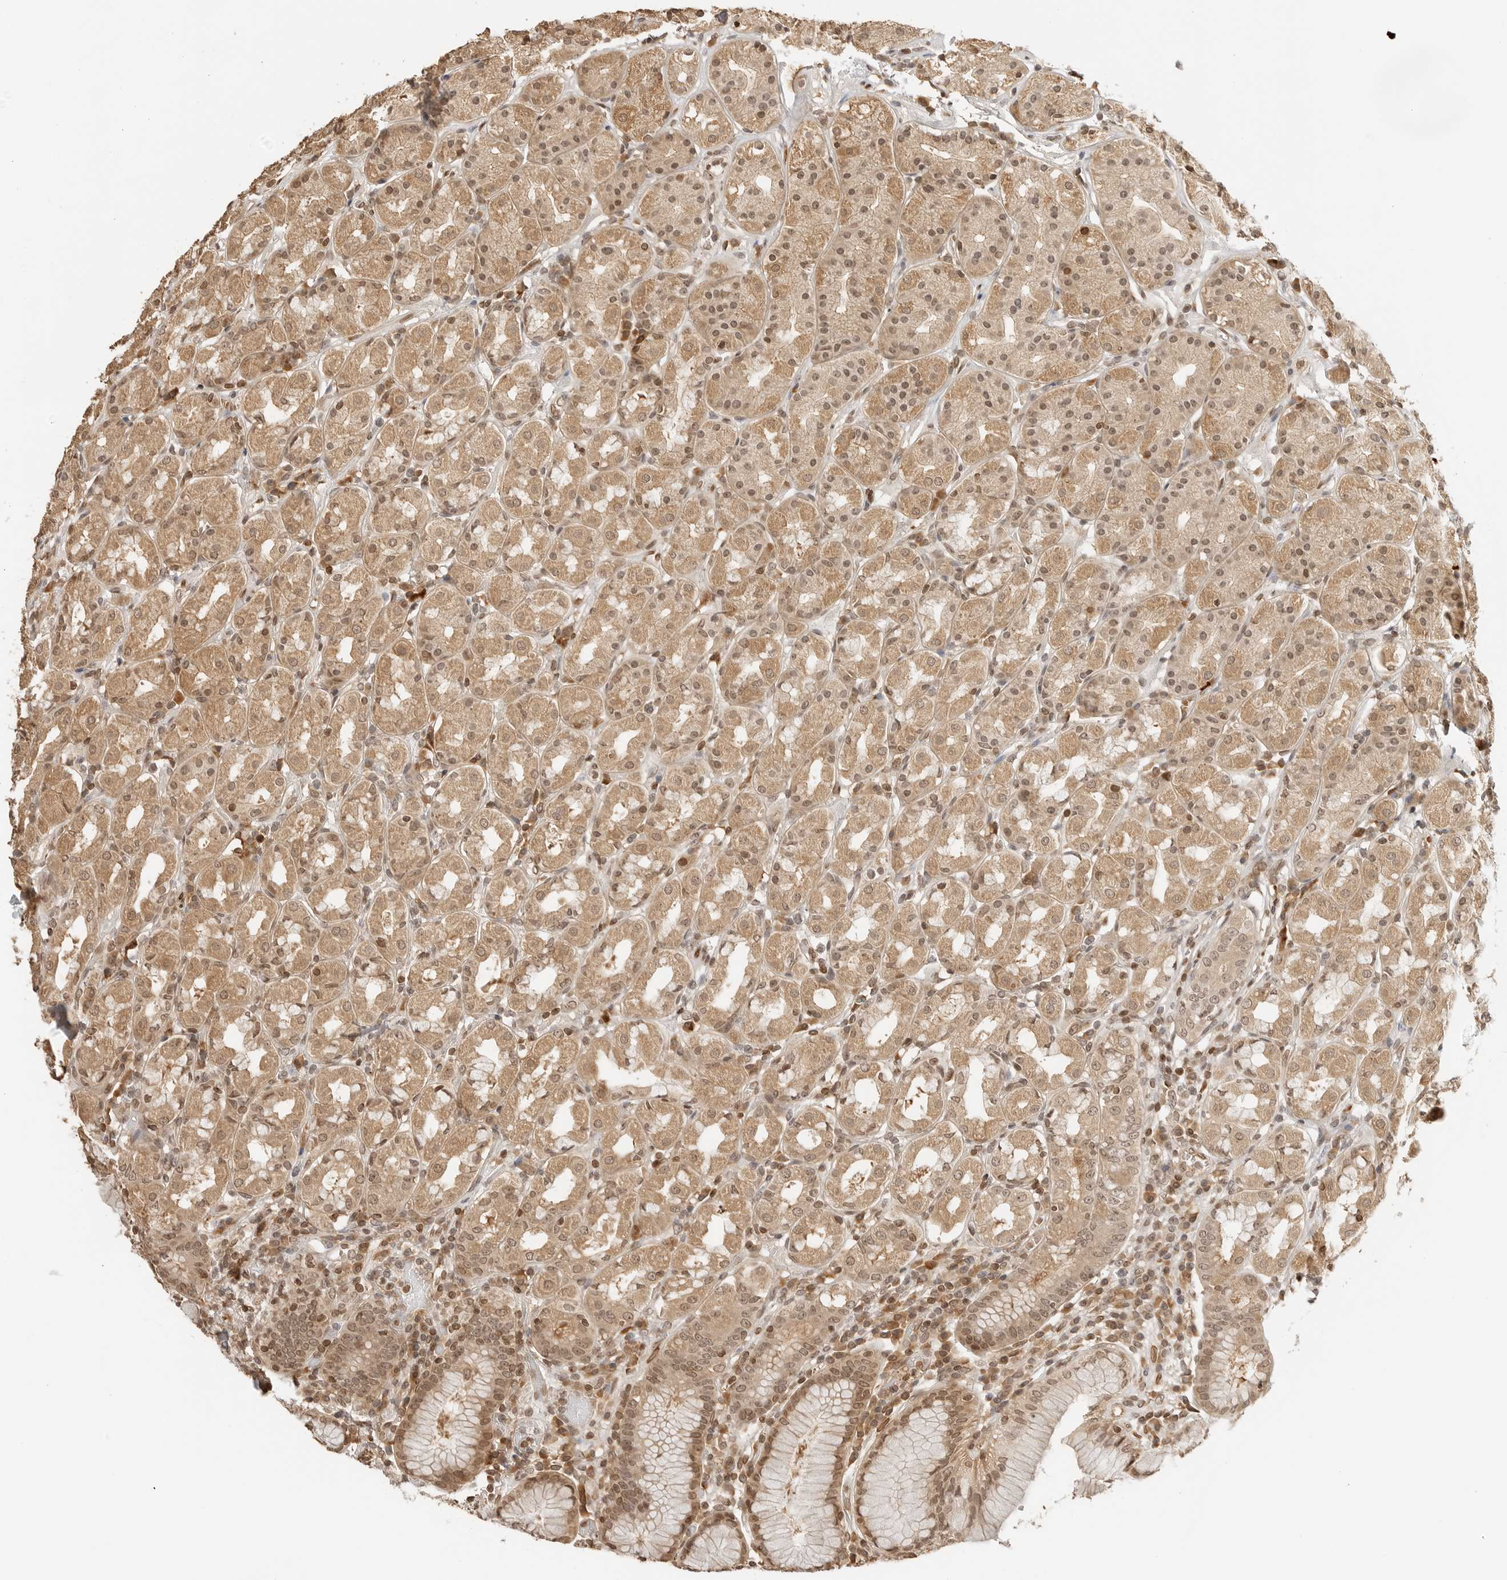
{"staining": {"intensity": "moderate", "quantity": ">75%", "location": "cytoplasmic/membranous,nuclear"}, "tissue": "stomach", "cell_type": "Glandular cells", "image_type": "normal", "snomed": [{"axis": "morphology", "description": "Normal tissue, NOS"}, {"axis": "topography", "description": "Stomach, lower"}], "caption": "Stomach stained for a protein (brown) exhibits moderate cytoplasmic/membranous,nuclear positive staining in about >75% of glandular cells.", "gene": "POLH", "patient": {"sex": "female", "age": 56}}